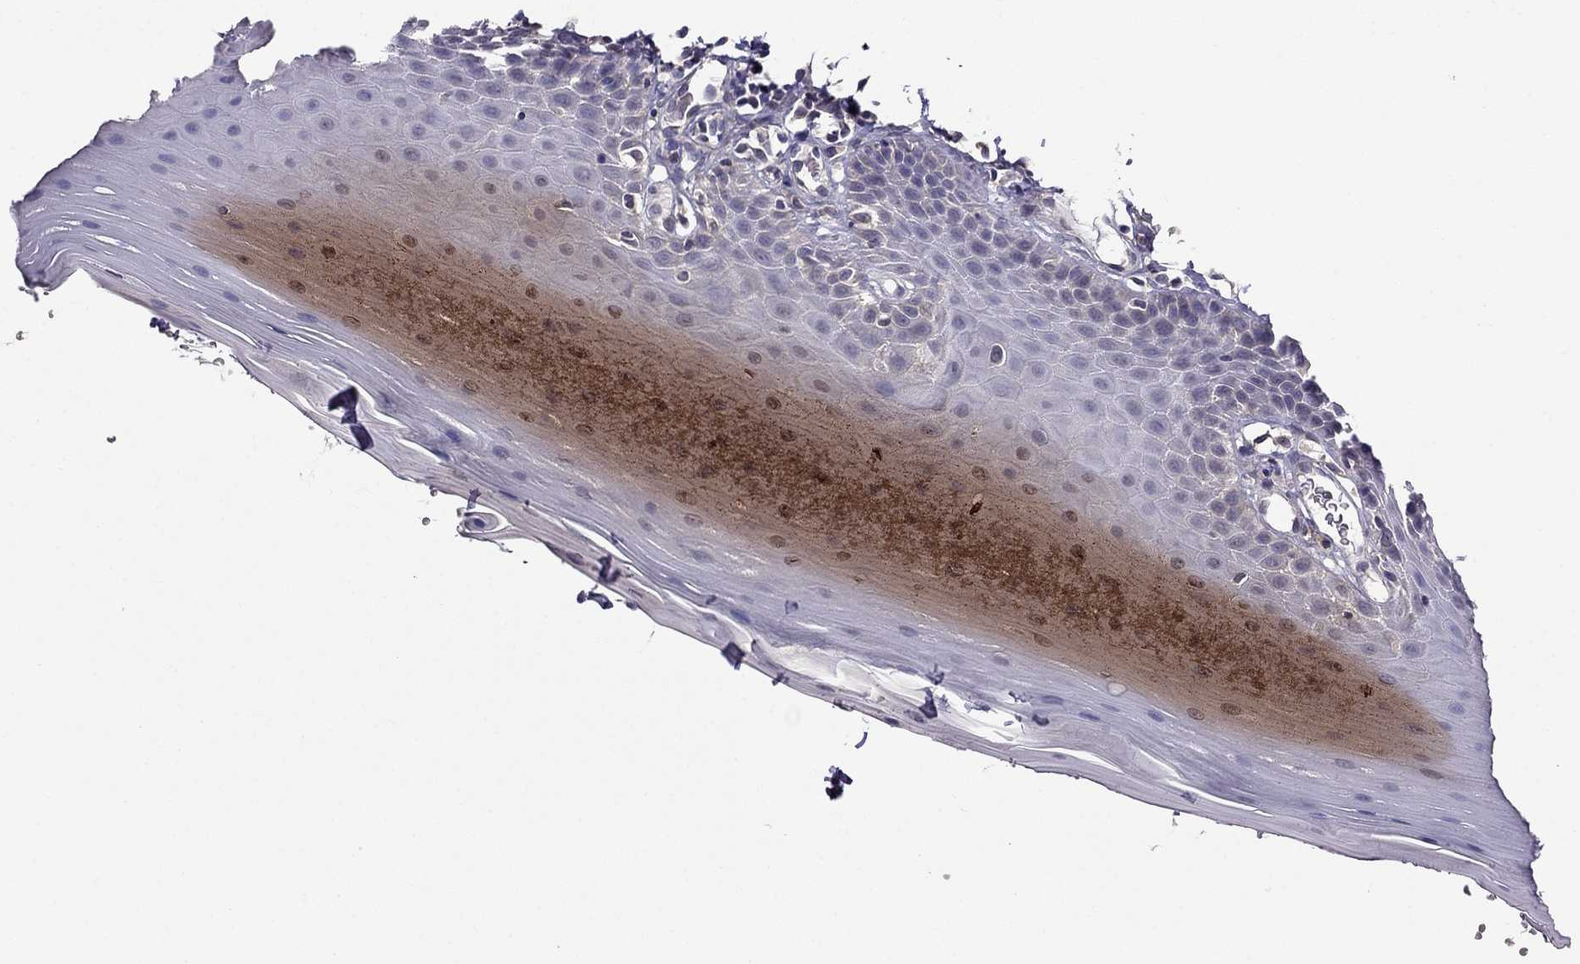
{"staining": {"intensity": "negative", "quantity": "none", "location": "none"}, "tissue": "oral mucosa", "cell_type": "Squamous epithelial cells", "image_type": "normal", "snomed": [{"axis": "morphology", "description": "Normal tissue, NOS"}, {"axis": "topography", "description": "Oral tissue"}], "caption": "This is a micrograph of immunohistochemistry (IHC) staining of normal oral mucosa, which shows no expression in squamous epithelial cells. (DAB immunohistochemistry (IHC) visualized using brightfield microscopy, high magnification).", "gene": "SCNN1D", "patient": {"sex": "male", "age": 81}}